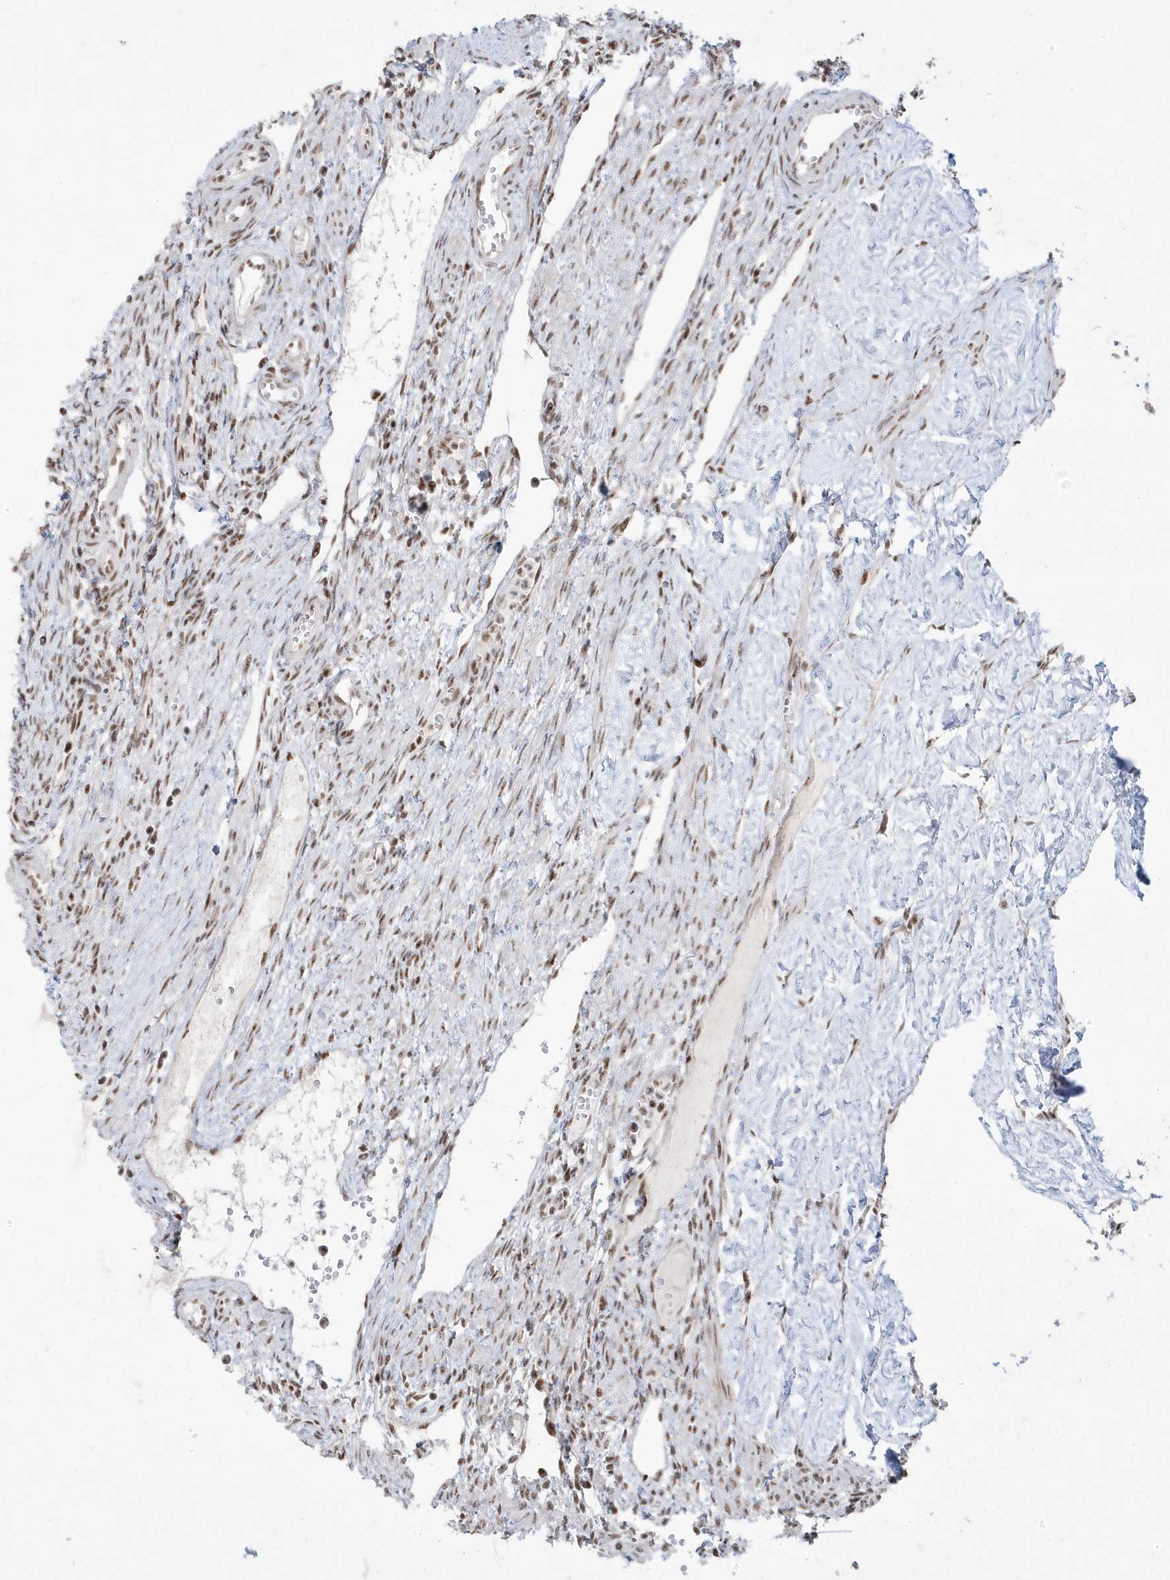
{"staining": {"intensity": "moderate", "quantity": "25%-75%", "location": "nuclear"}, "tissue": "ovary", "cell_type": "Ovarian stroma cells", "image_type": "normal", "snomed": [{"axis": "morphology", "description": "Normal tissue, NOS"}, {"axis": "morphology", "description": "Cyst, NOS"}, {"axis": "topography", "description": "Ovary"}], "caption": "Protein analysis of unremarkable ovary exhibits moderate nuclear expression in approximately 25%-75% of ovarian stroma cells. (Brightfield microscopy of DAB IHC at high magnification).", "gene": "MTREX", "patient": {"sex": "female", "age": 33}}